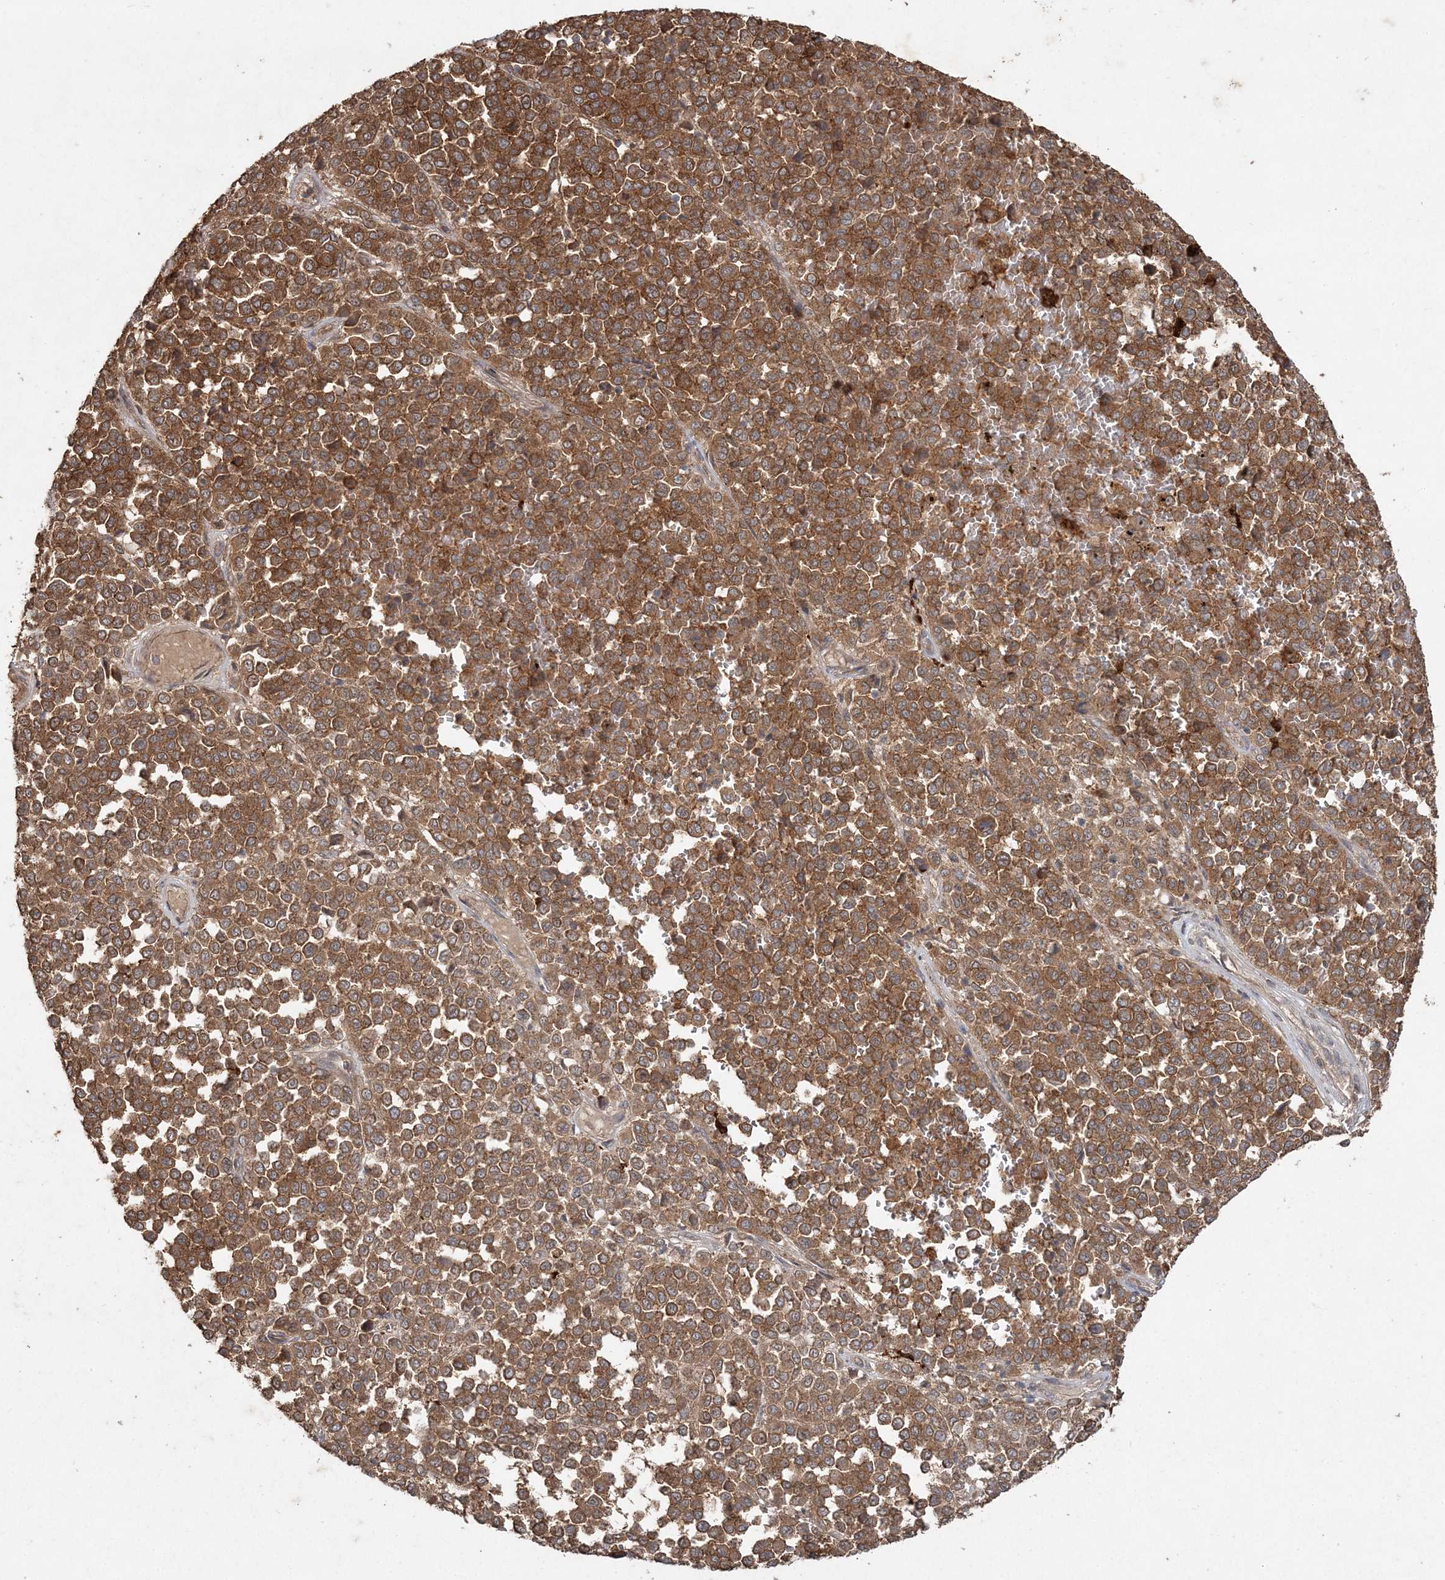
{"staining": {"intensity": "moderate", "quantity": ">75%", "location": "cytoplasmic/membranous"}, "tissue": "melanoma", "cell_type": "Tumor cells", "image_type": "cancer", "snomed": [{"axis": "morphology", "description": "Malignant melanoma, Metastatic site"}, {"axis": "topography", "description": "Pancreas"}], "caption": "Immunohistochemical staining of melanoma displays medium levels of moderate cytoplasmic/membranous protein positivity in approximately >75% of tumor cells. Nuclei are stained in blue.", "gene": "SPRY1", "patient": {"sex": "female", "age": 30}}